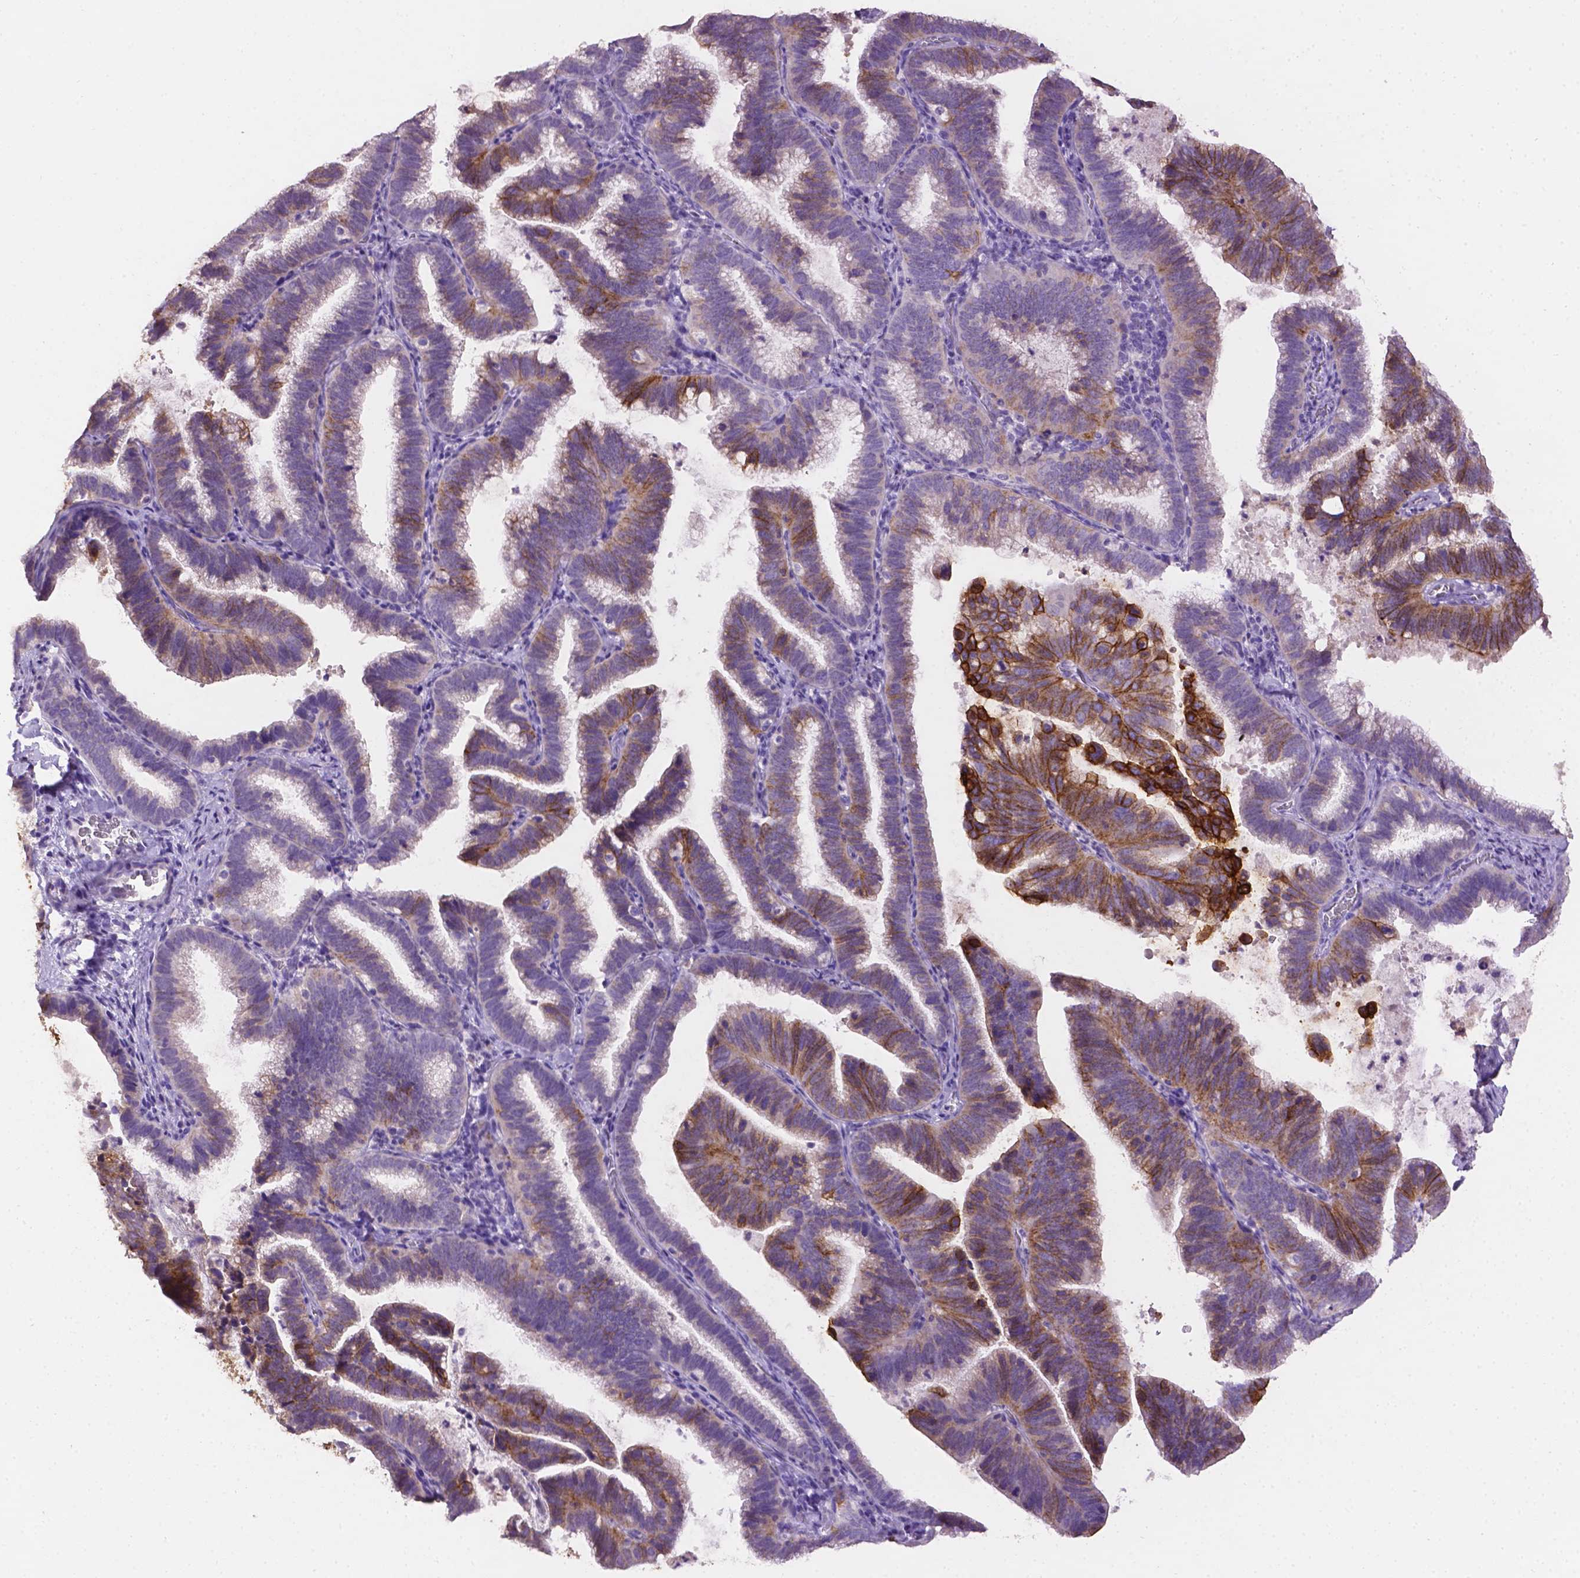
{"staining": {"intensity": "strong", "quantity": "25%-75%", "location": "cytoplasmic/membranous"}, "tissue": "cervical cancer", "cell_type": "Tumor cells", "image_type": "cancer", "snomed": [{"axis": "morphology", "description": "Adenocarcinoma, NOS"}, {"axis": "topography", "description": "Cervix"}], "caption": "Strong cytoplasmic/membranous expression for a protein is appreciated in about 25%-75% of tumor cells of cervical cancer (adenocarcinoma) using immunohistochemistry.", "gene": "TACSTD2", "patient": {"sex": "female", "age": 61}}